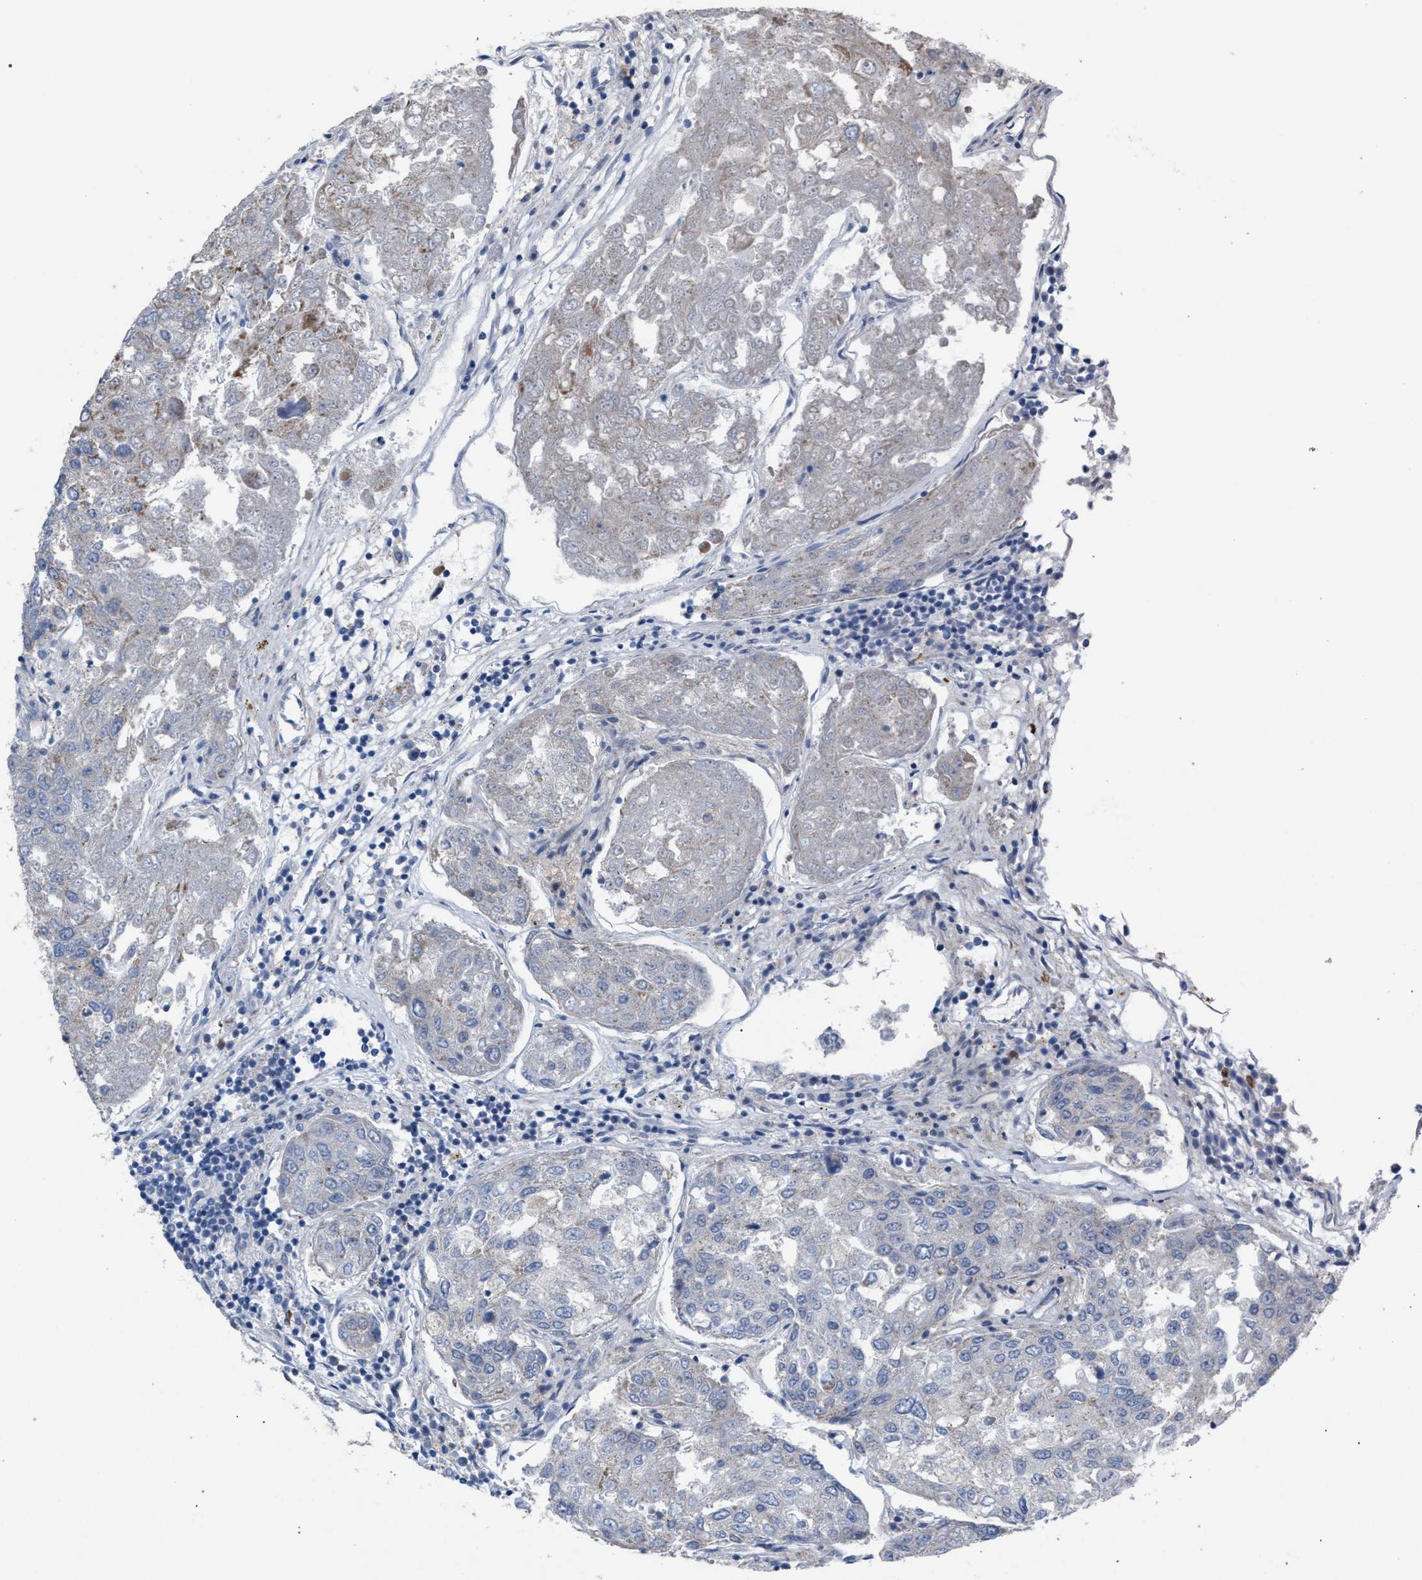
{"staining": {"intensity": "weak", "quantity": "<25%", "location": "cytoplasmic/membranous"}, "tissue": "urothelial cancer", "cell_type": "Tumor cells", "image_type": "cancer", "snomed": [{"axis": "morphology", "description": "Urothelial carcinoma, High grade"}, {"axis": "topography", "description": "Lymph node"}, {"axis": "topography", "description": "Urinary bladder"}], "caption": "High power microscopy photomicrograph of an immunohistochemistry (IHC) photomicrograph of urothelial cancer, revealing no significant positivity in tumor cells.", "gene": "RNF135", "patient": {"sex": "male", "age": 51}}